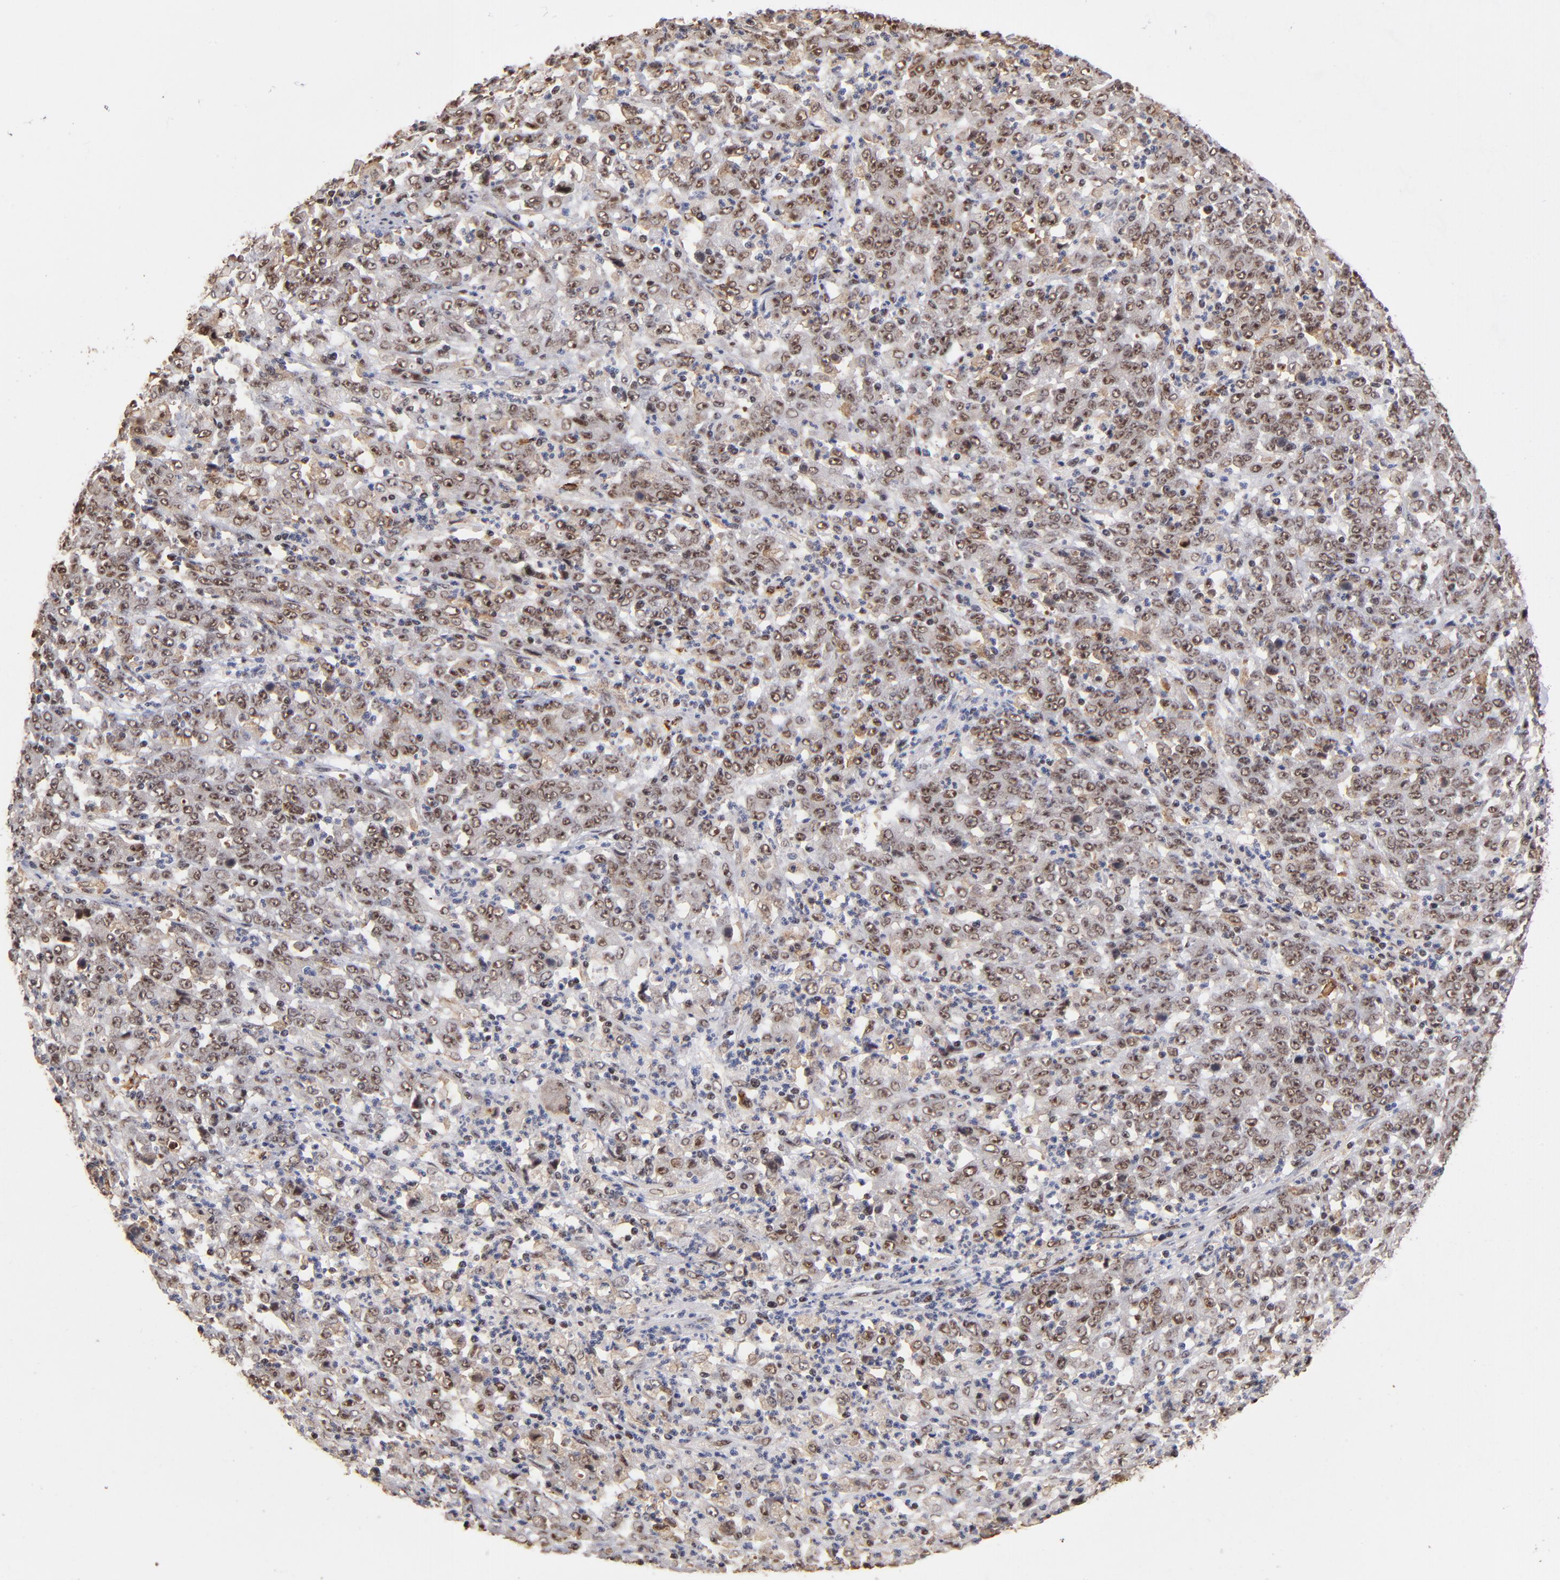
{"staining": {"intensity": "moderate", "quantity": ">75%", "location": "cytoplasmic/membranous,nuclear"}, "tissue": "stomach cancer", "cell_type": "Tumor cells", "image_type": "cancer", "snomed": [{"axis": "morphology", "description": "Adenocarcinoma, NOS"}, {"axis": "topography", "description": "Stomach, lower"}], "caption": "High-power microscopy captured an immunohistochemistry (IHC) image of adenocarcinoma (stomach), revealing moderate cytoplasmic/membranous and nuclear staining in about >75% of tumor cells.", "gene": "ZNF146", "patient": {"sex": "female", "age": 71}}